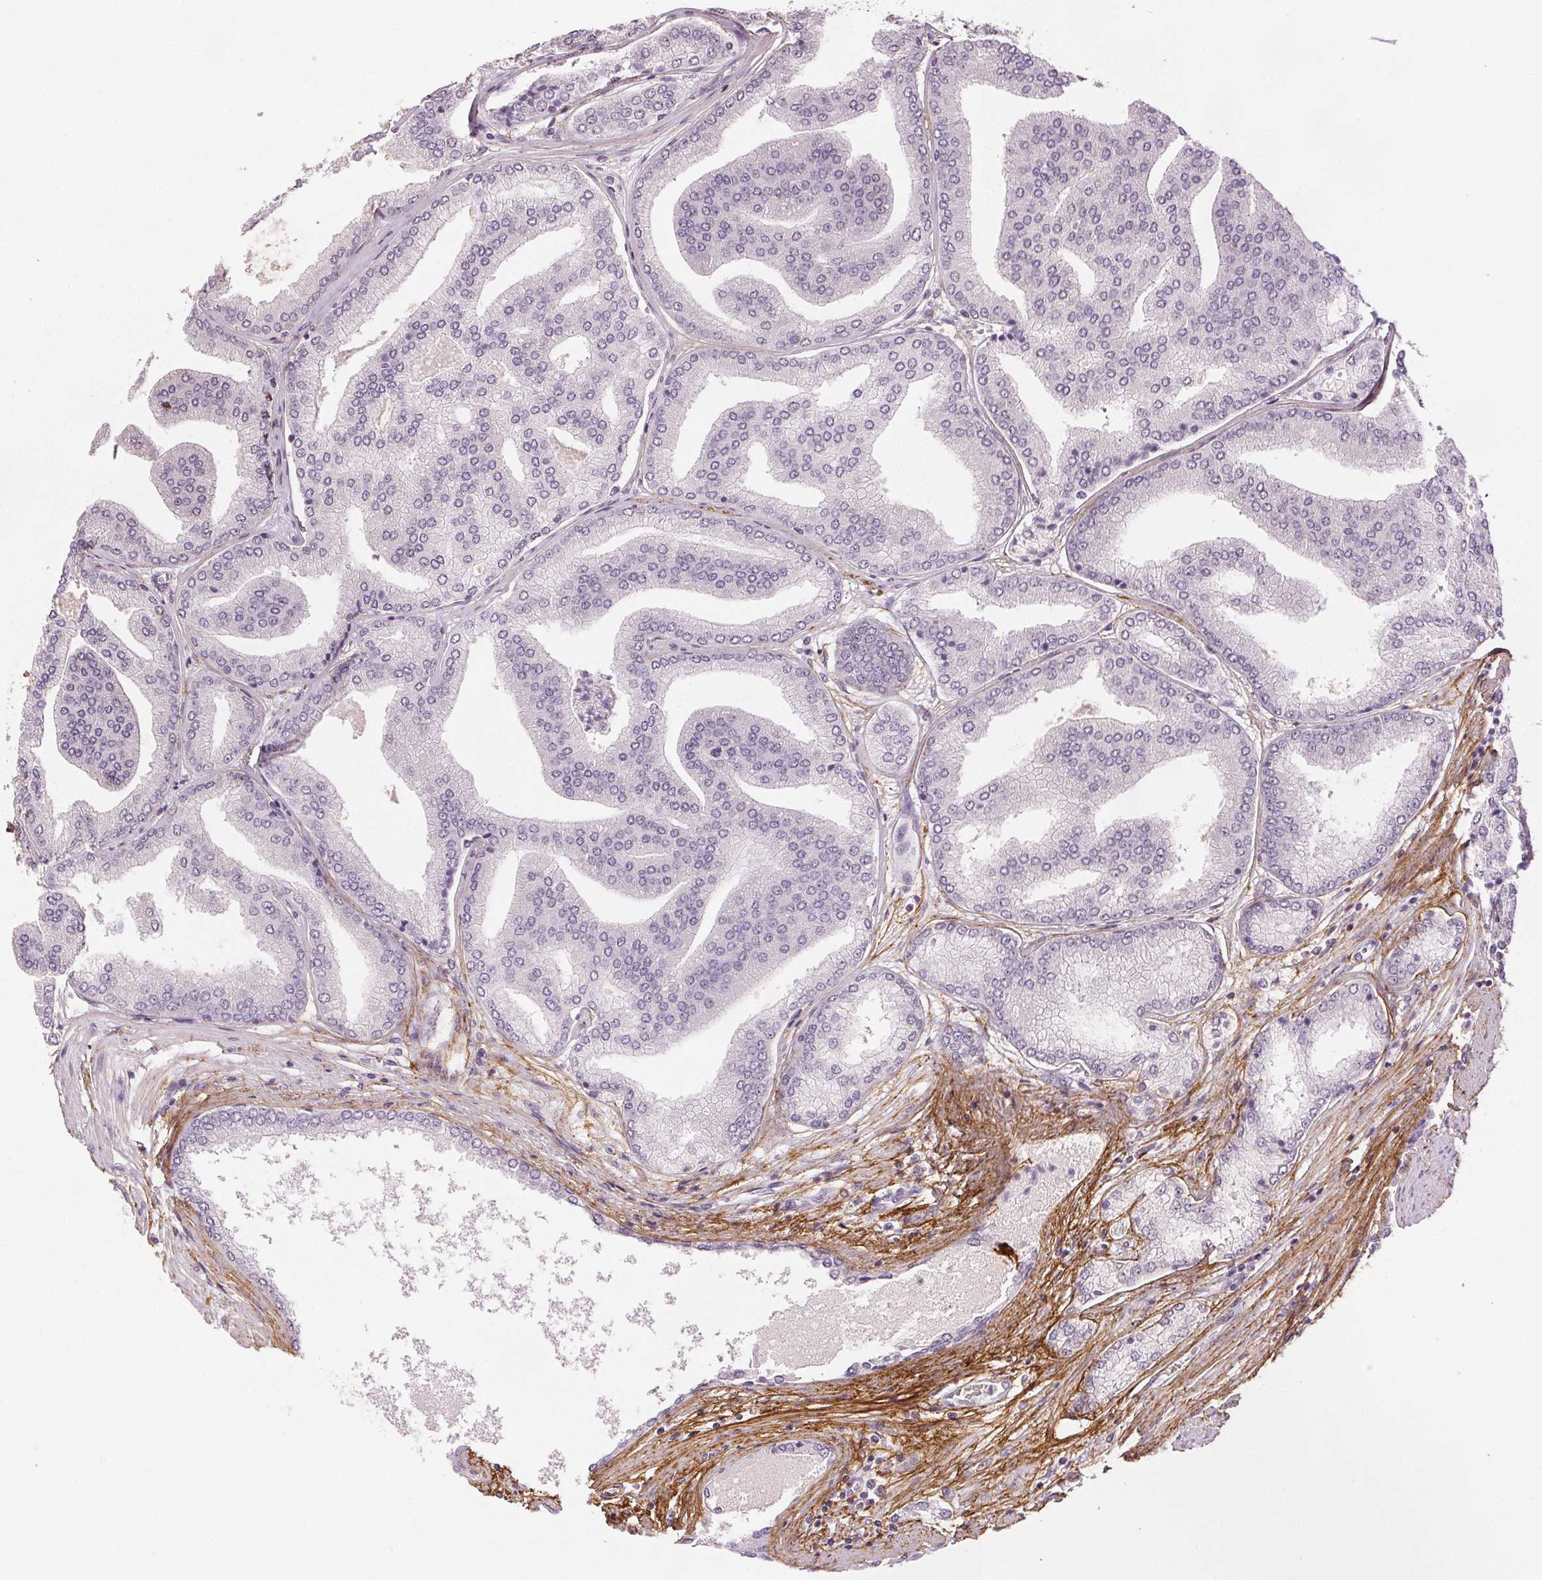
{"staining": {"intensity": "negative", "quantity": "none", "location": "none"}, "tissue": "prostate cancer", "cell_type": "Tumor cells", "image_type": "cancer", "snomed": [{"axis": "morphology", "description": "Adenocarcinoma, NOS"}, {"axis": "topography", "description": "Prostate"}], "caption": "Immunohistochemistry (IHC) micrograph of prostate cancer (adenocarcinoma) stained for a protein (brown), which demonstrates no positivity in tumor cells.", "gene": "FBN1", "patient": {"sex": "male", "age": 63}}